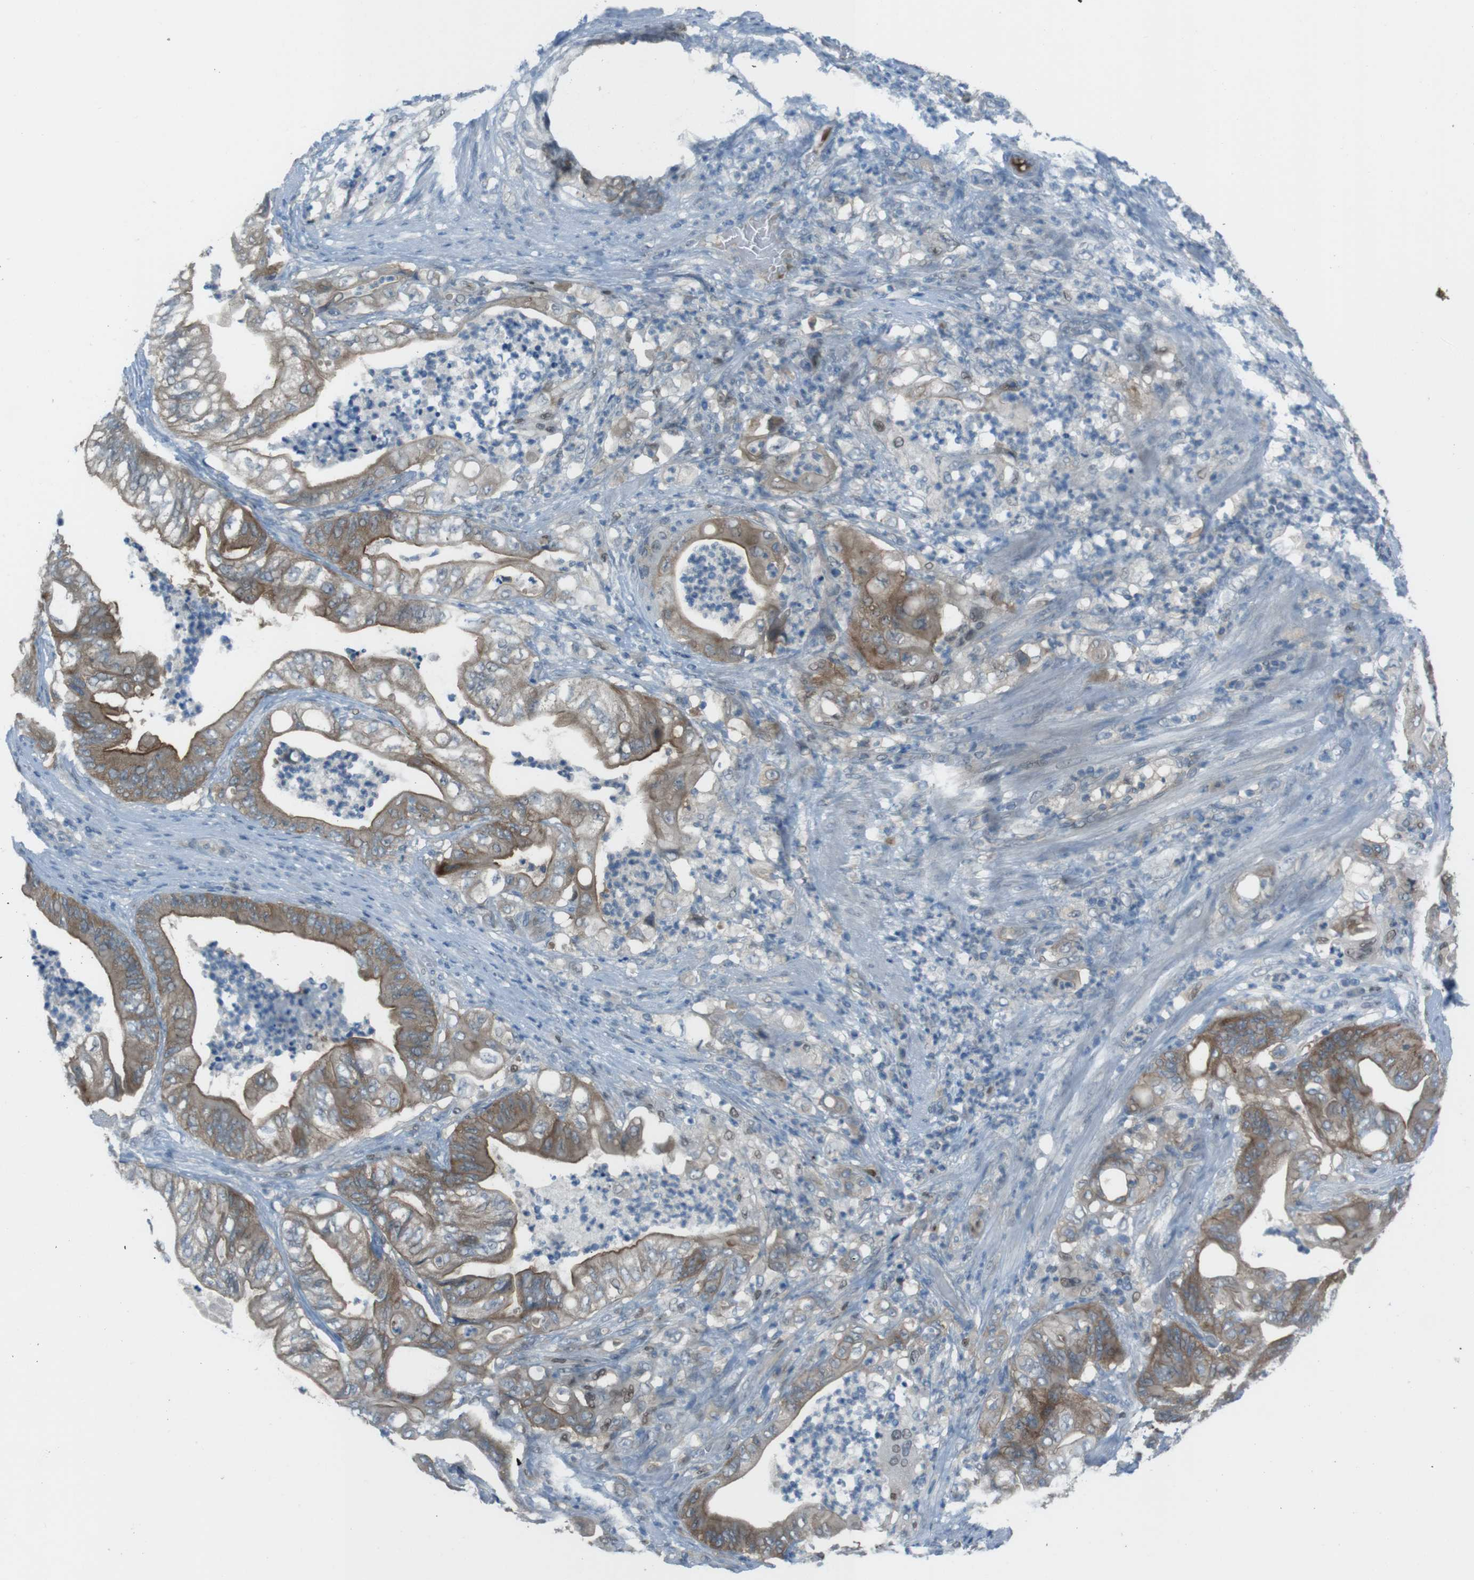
{"staining": {"intensity": "moderate", "quantity": ">75%", "location": "cytoplasmic/membranous"}, "tissue": "stomach cancer", "cell_type": "Tumor cells", "image_type": "cancer", "snomed": [{"axis": "morphology", "description": "Adenocarcinoma, NOS"}, {"axis": "topography", "description": "Stomach"}], "caption": "Protein expression analysis of human stomach cancer reveals moderate cytoplasmic/membranous staining in approximately >75% of tumor cells. (DAB IHC, brown staining for protein, blue staining for nuclei).", "gene": "ZDHHC20", "patient": {"sex": "female", "age": 73}}